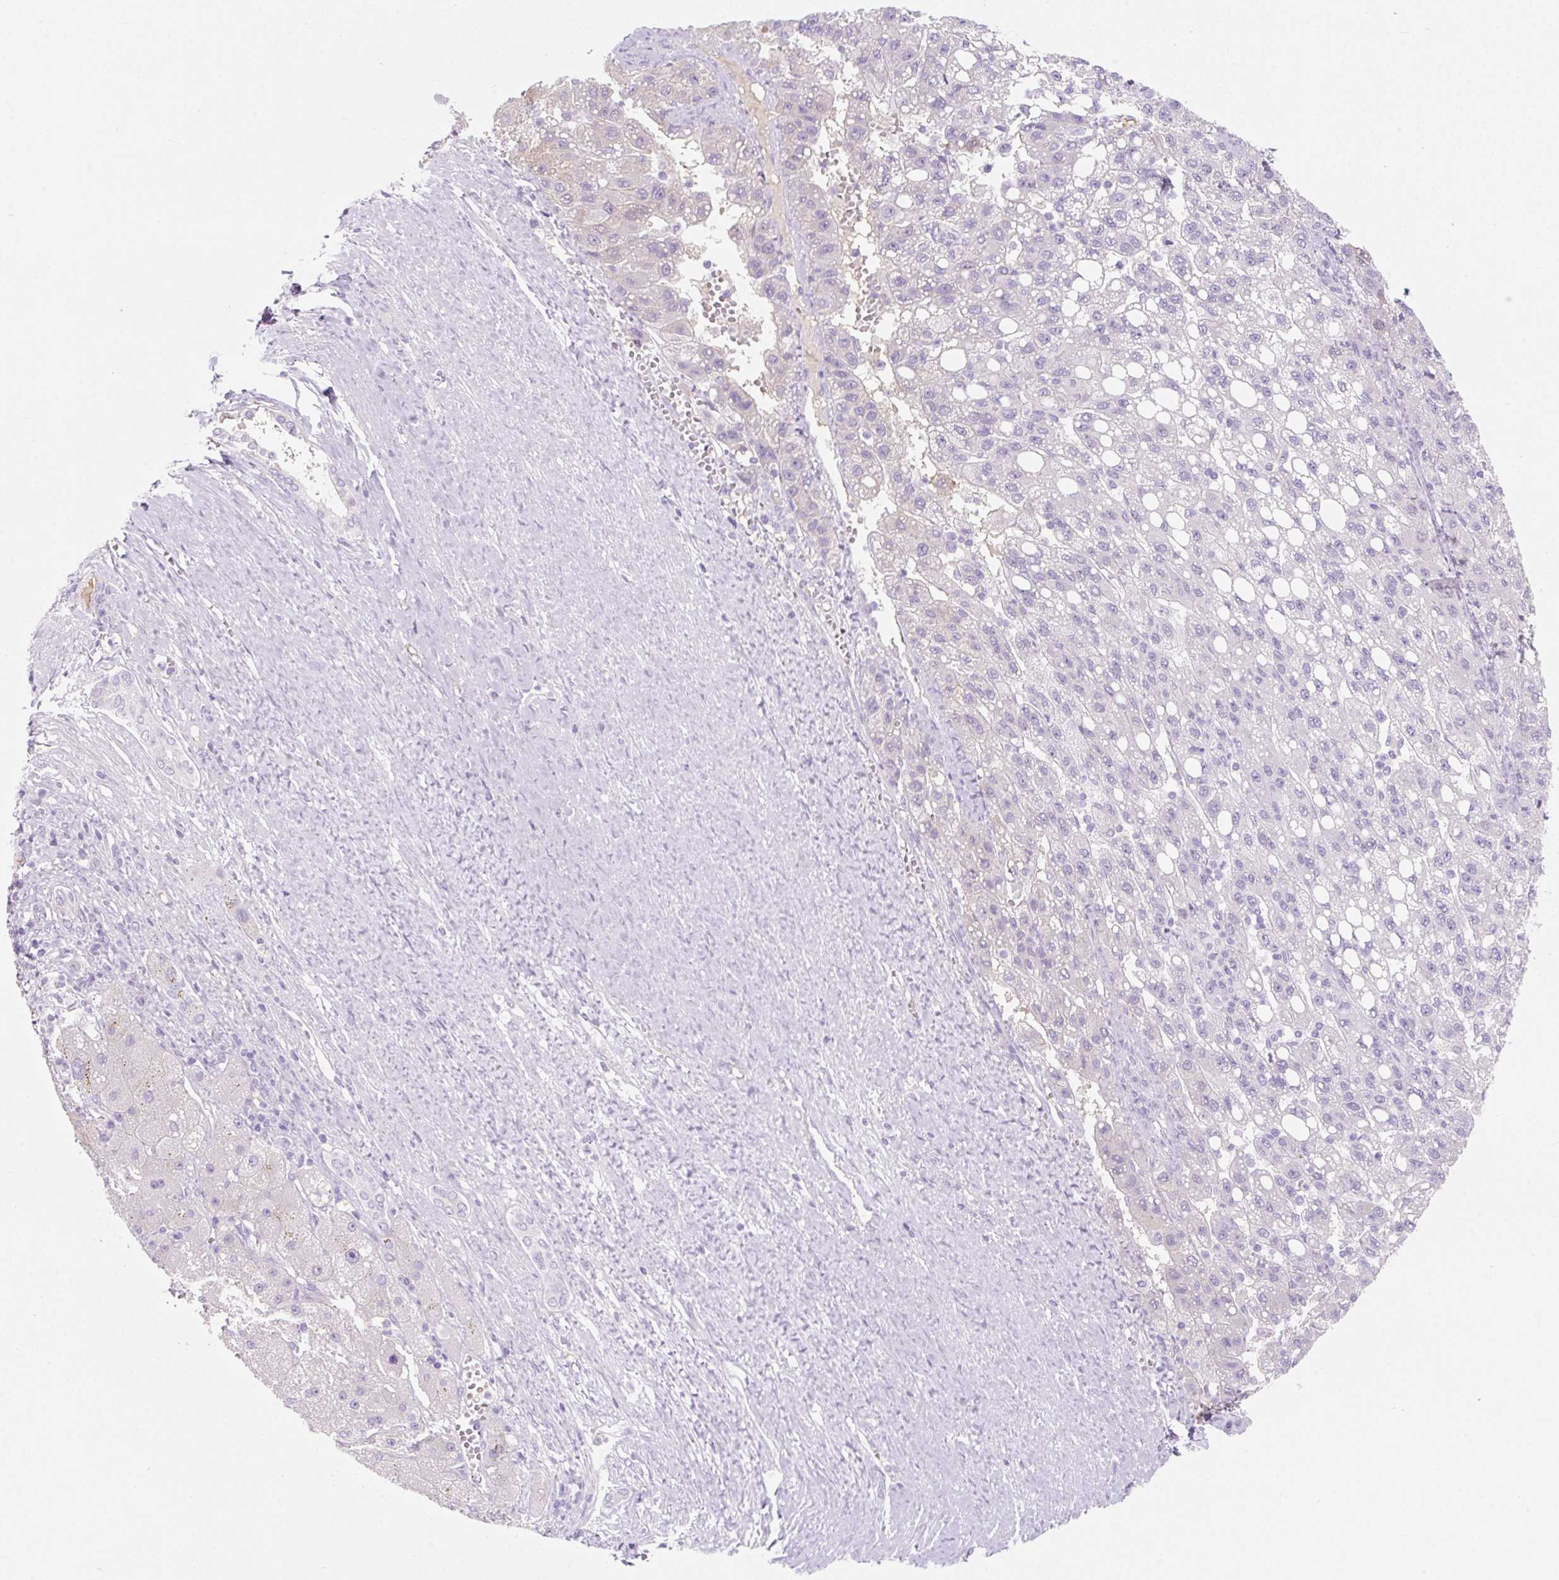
{"staining": {"intensity": "negative", "quantity": "none", "location": "none"}, "tissue": "liver cancer", "cell_type": "Tumor cells", "image_type": "cancer", "snomed": [{"axis": "morphology", "description": "Carcinoma, Hepatocellular, NOS"}, {"axis": "topography", "description": "Liver"}], "caption": "The micrograph exhibits no staining of tumor cells in liver cancer (hepatocellular carcinoma).", "gene": "ZNF121", "patient": {"sex": "female", "age": 82}}